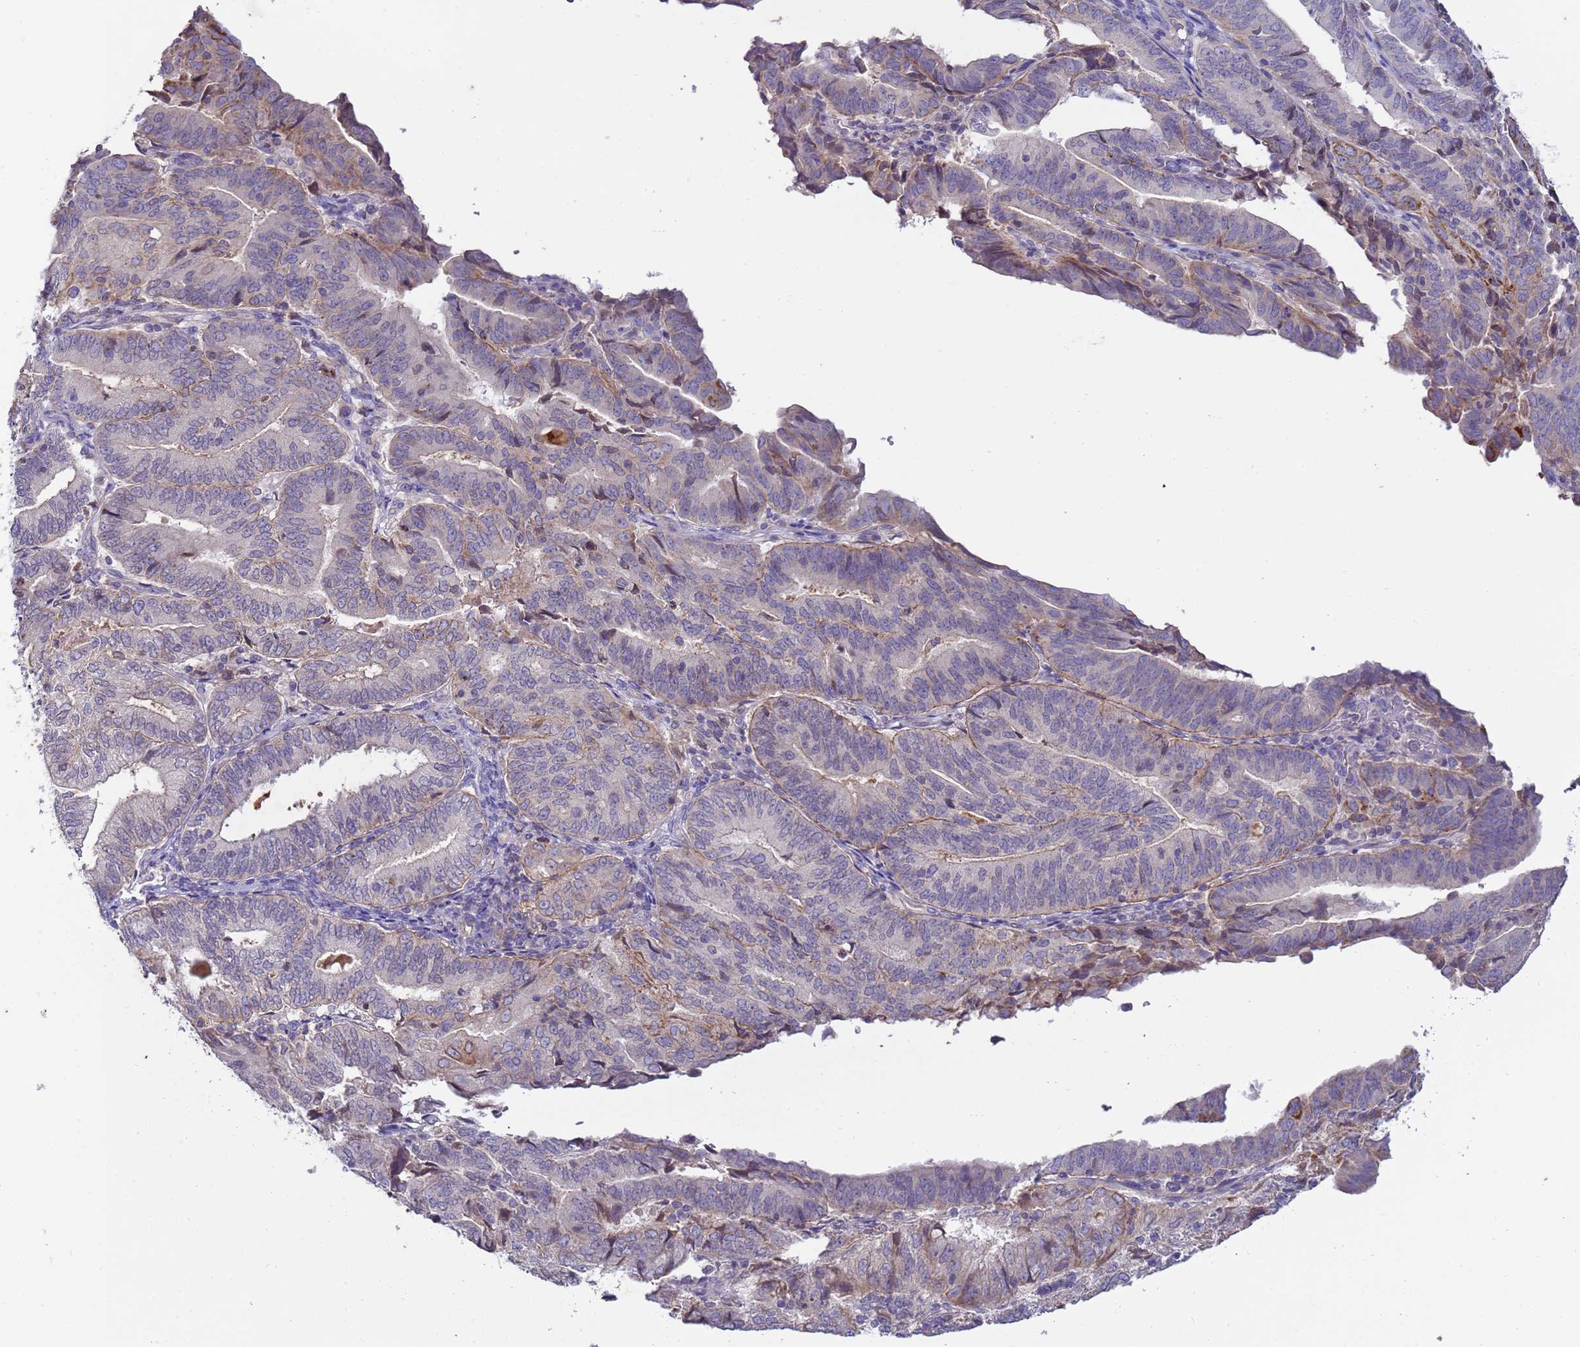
{"staining": {"intensity": "negative", "quantity": "none", "location": "none"}, "tissue": "endometrial cancer", "cell_type": "Tumor cells", "image_type": "cancer", "snomed": [{"axis": "morphology", "description": "Adenocarcinoma, NOS"}, {"axis": "topography", "description": "Endometrium"}], "caption": "Adenocarcinoma (endometrial) was stained to show a protein in brown. There is no significant positivity in tumor cells.", "gene": "PLCXD3", "patient": {"sex": "female", "age": 70}}